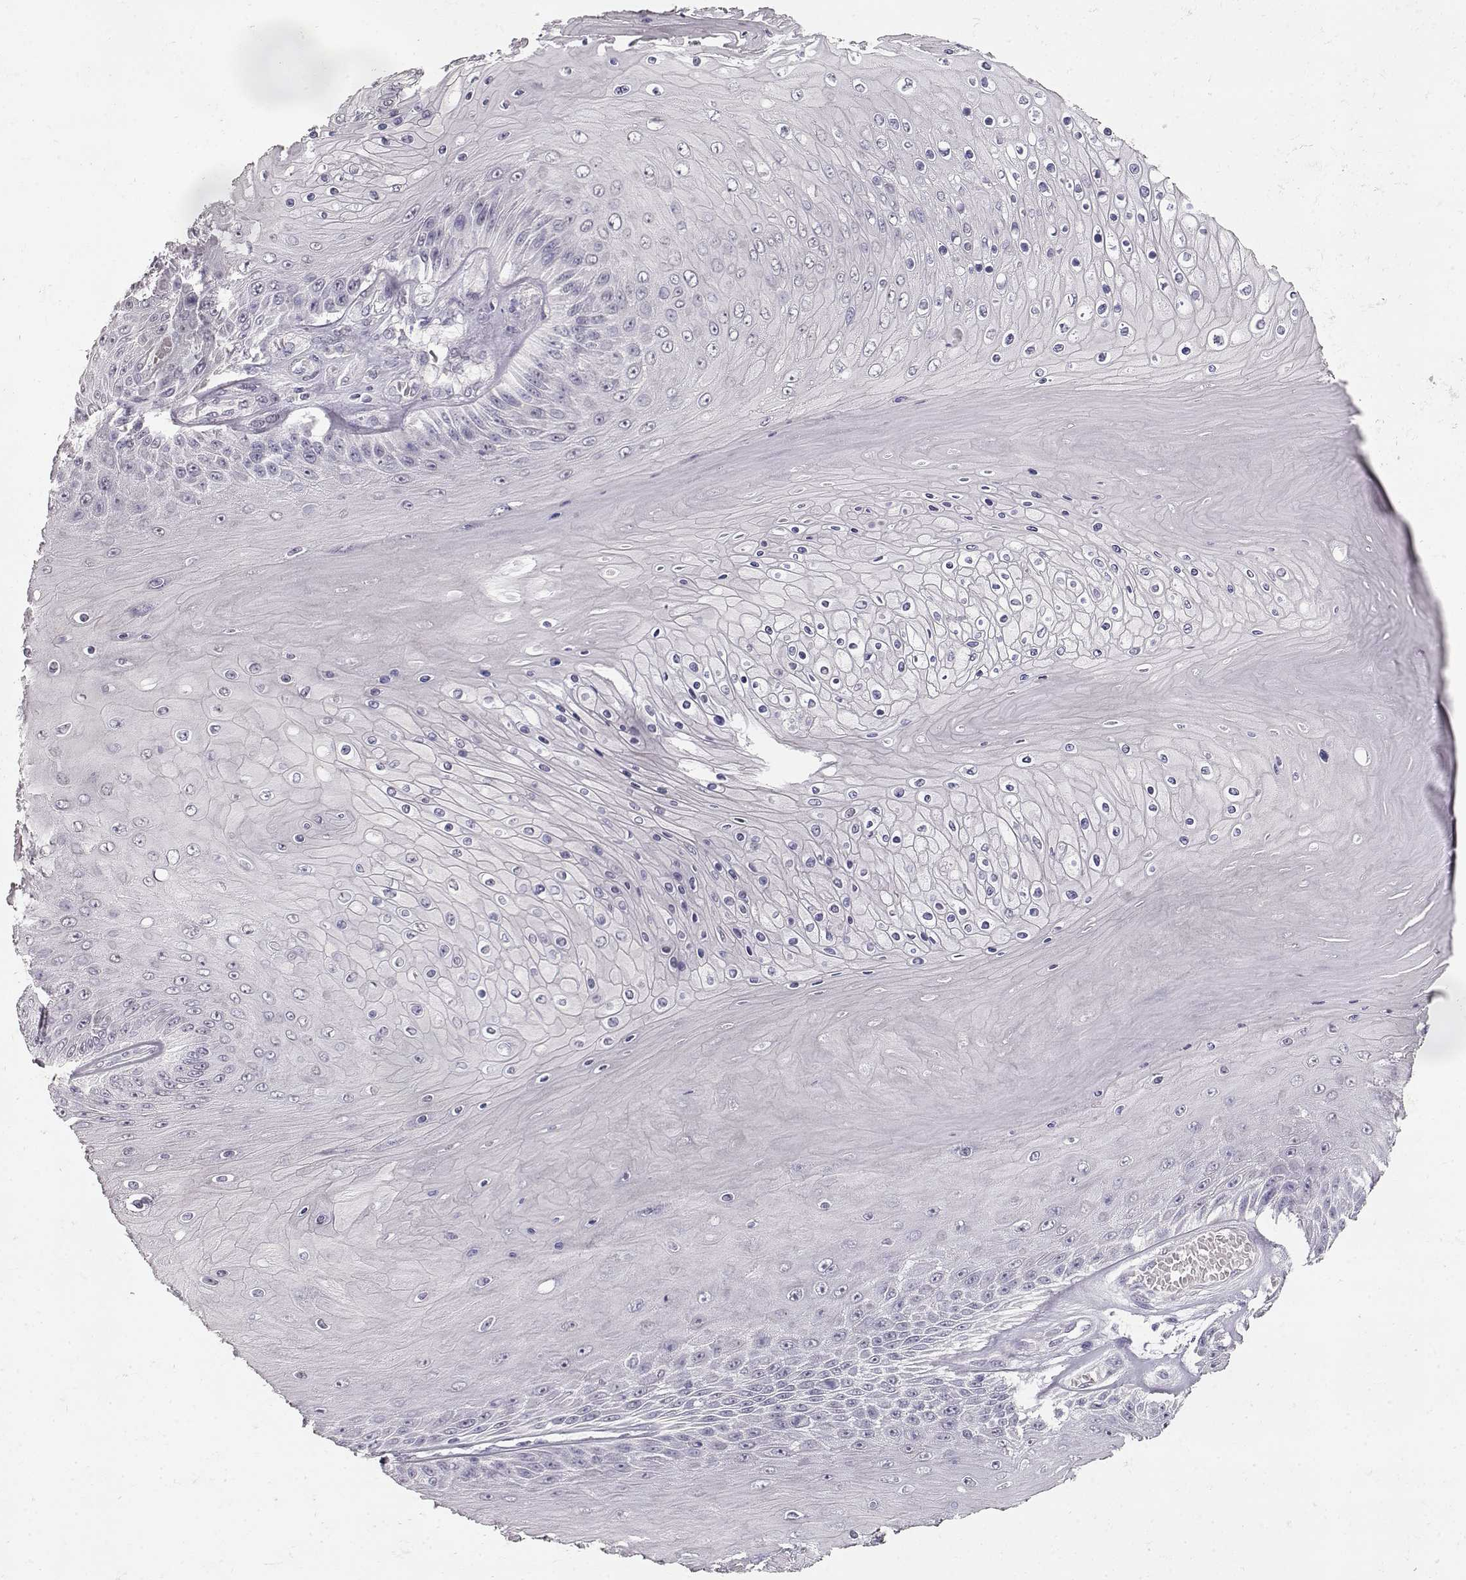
{"staining": {"intensity": "negative", "quantity": "none", "location": "none"}, "tissue": "skin cancer", "cell_type": "Tumor cells", "image_type": "cancer", "snomed": [{"axis": "morphology", "description": "Squamous cell carcinoma, NOS"}, {"axis": "topography", "description": "Skin"}], "caption": "A histopathology image of human squamous cell carcinoma (skin) is negative for staining in tumor cells.", "gene": "TPH2", "patient": {"sex": "male", "age": 62}}